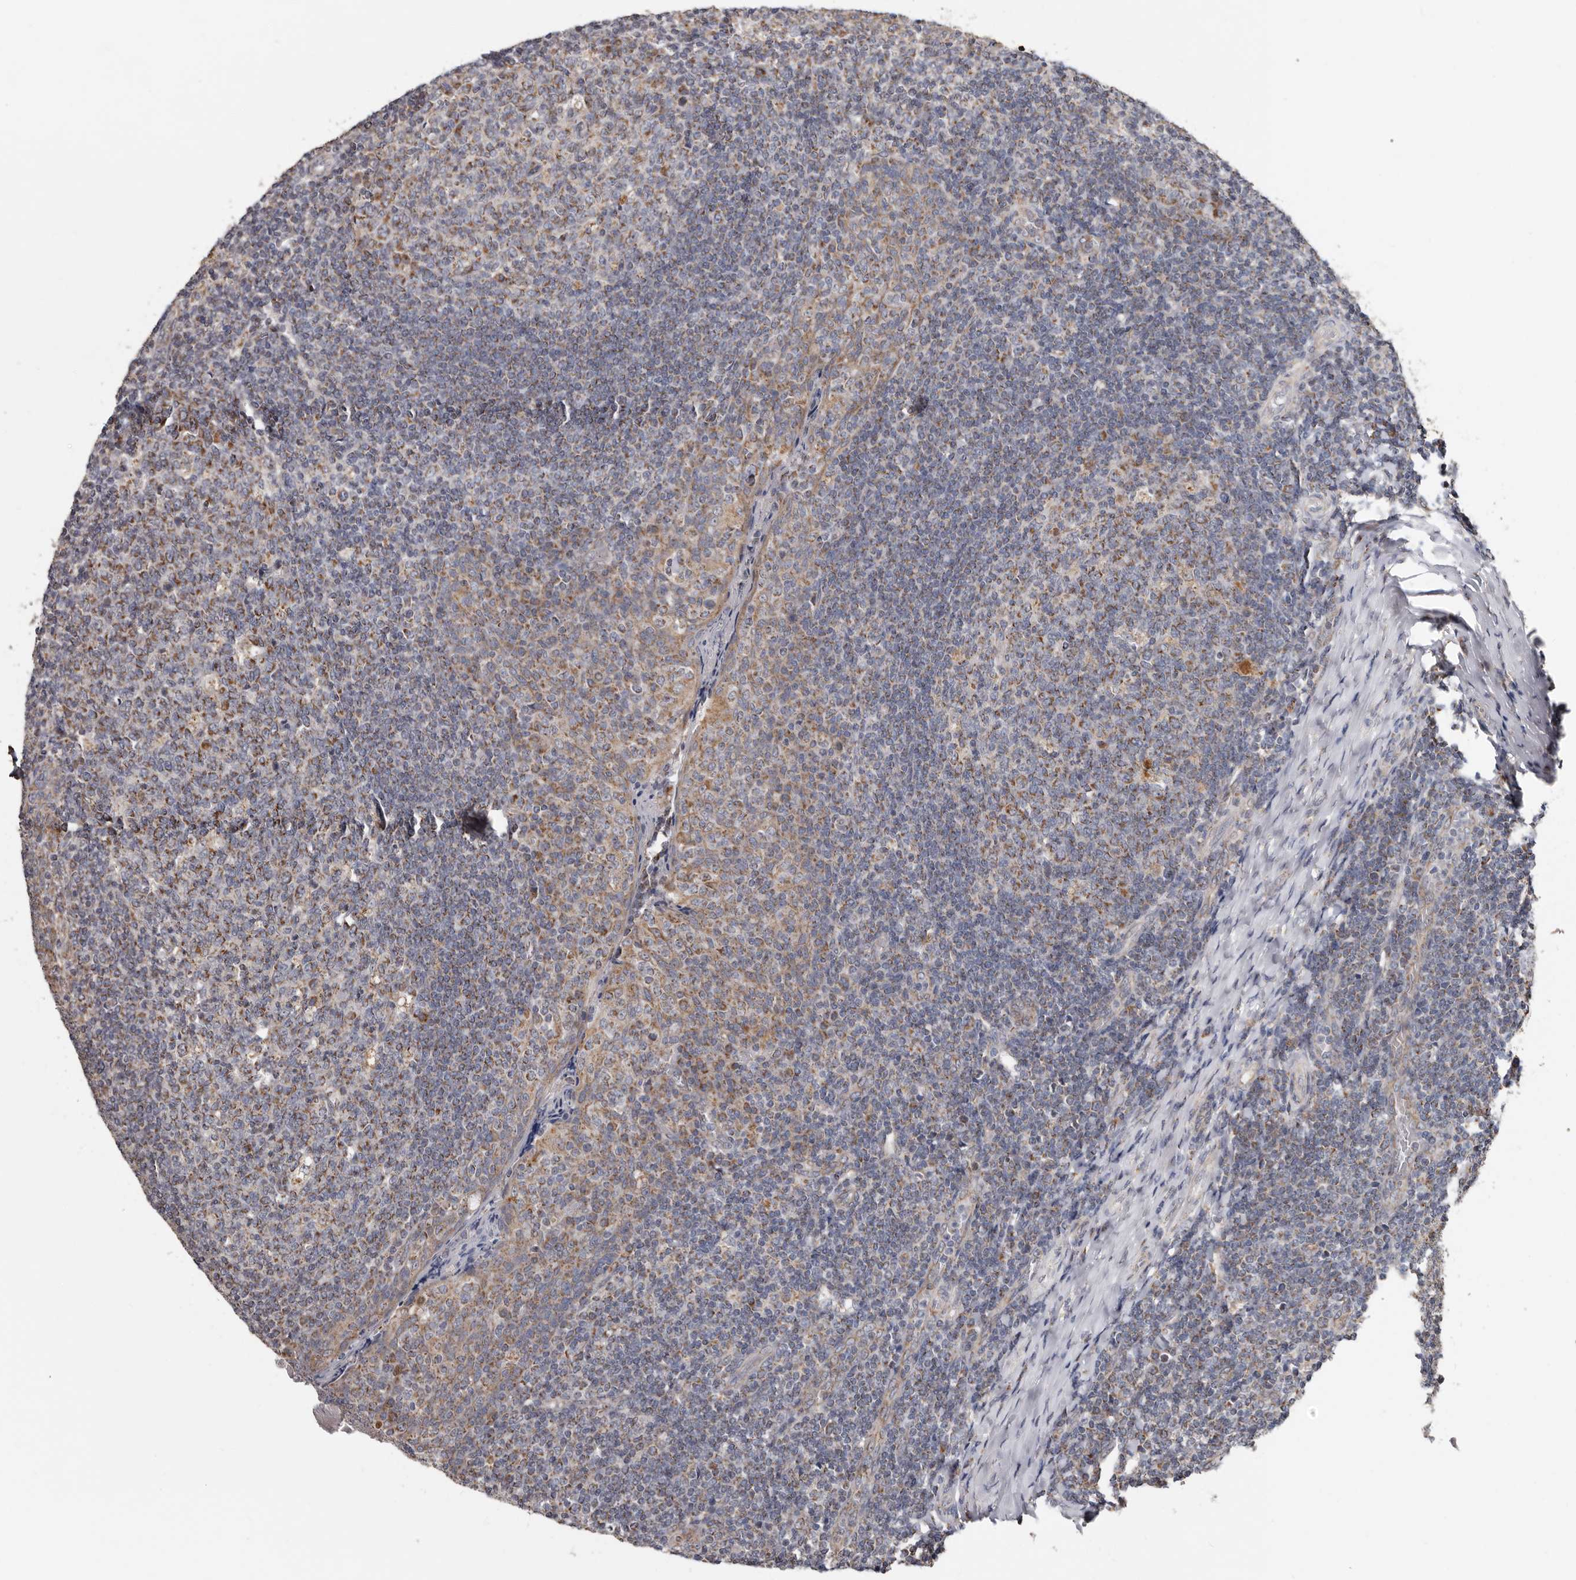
{"staining": {"intensity": "moderate", "quantity": "<25%", "location": "cytoplasmic/membranous"}, "tissue": "tonsil", "cell_type": "Germinal center cells", "image_type": "normal", "snomed": [{"axis": "morphology", "description": "Normal tissue, NOS"}, {"axis": "topography", "description": "Tonsil"}], "caption": "Protein analysis of normal tonsil exhibits moderate cytoplasmic/membranous expression in approximately <25% of germinal center cells. (brown staining indicates protein expression, while blue staining denotes nuclei).", "gene": "MRPL18", "patient": {"sex": "female", "age": 19}}